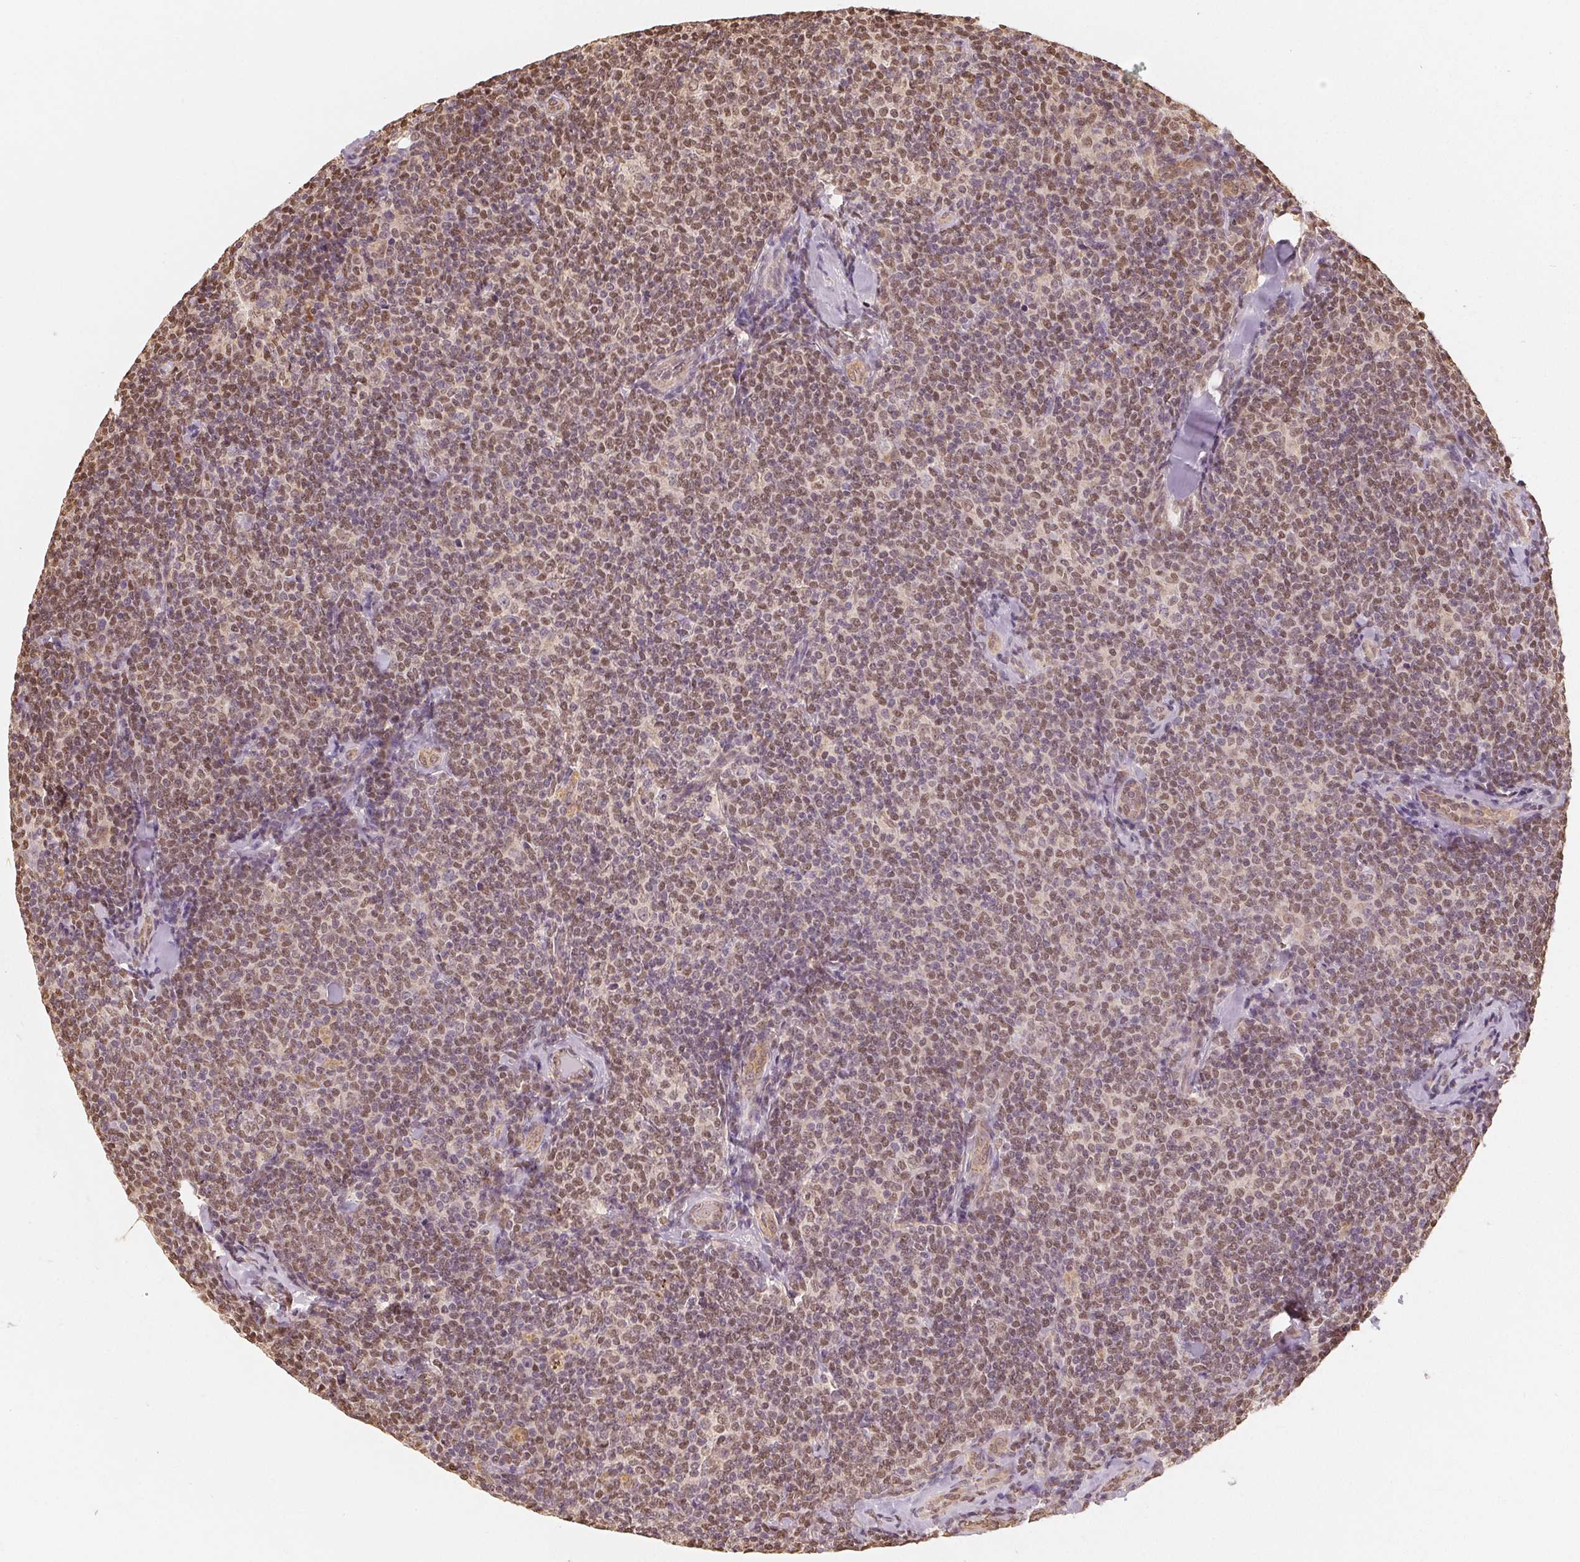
{"staining": {"intensity": "moderate", "quantity": "25%-75%", "location": "nuclear"}, "tissue": "lymphoma", "cell_type": "Tumor cells", "image_type": "cancer", "snomed": [{"axis": "morphology", "description": "Malignant lymphoma, non-Hodgkin's type, Low grade"}, {"axis": "topography", "description": "Lymph node"}], "caption": "The immunohistochemical stain highlights moderate nuclear expression in tumor cells of malignant lymphoma, non-Hodgkin's type (low-grade) tissue.", "gene": "GUSB", "patient": {"sex": "female", "age": 56}}